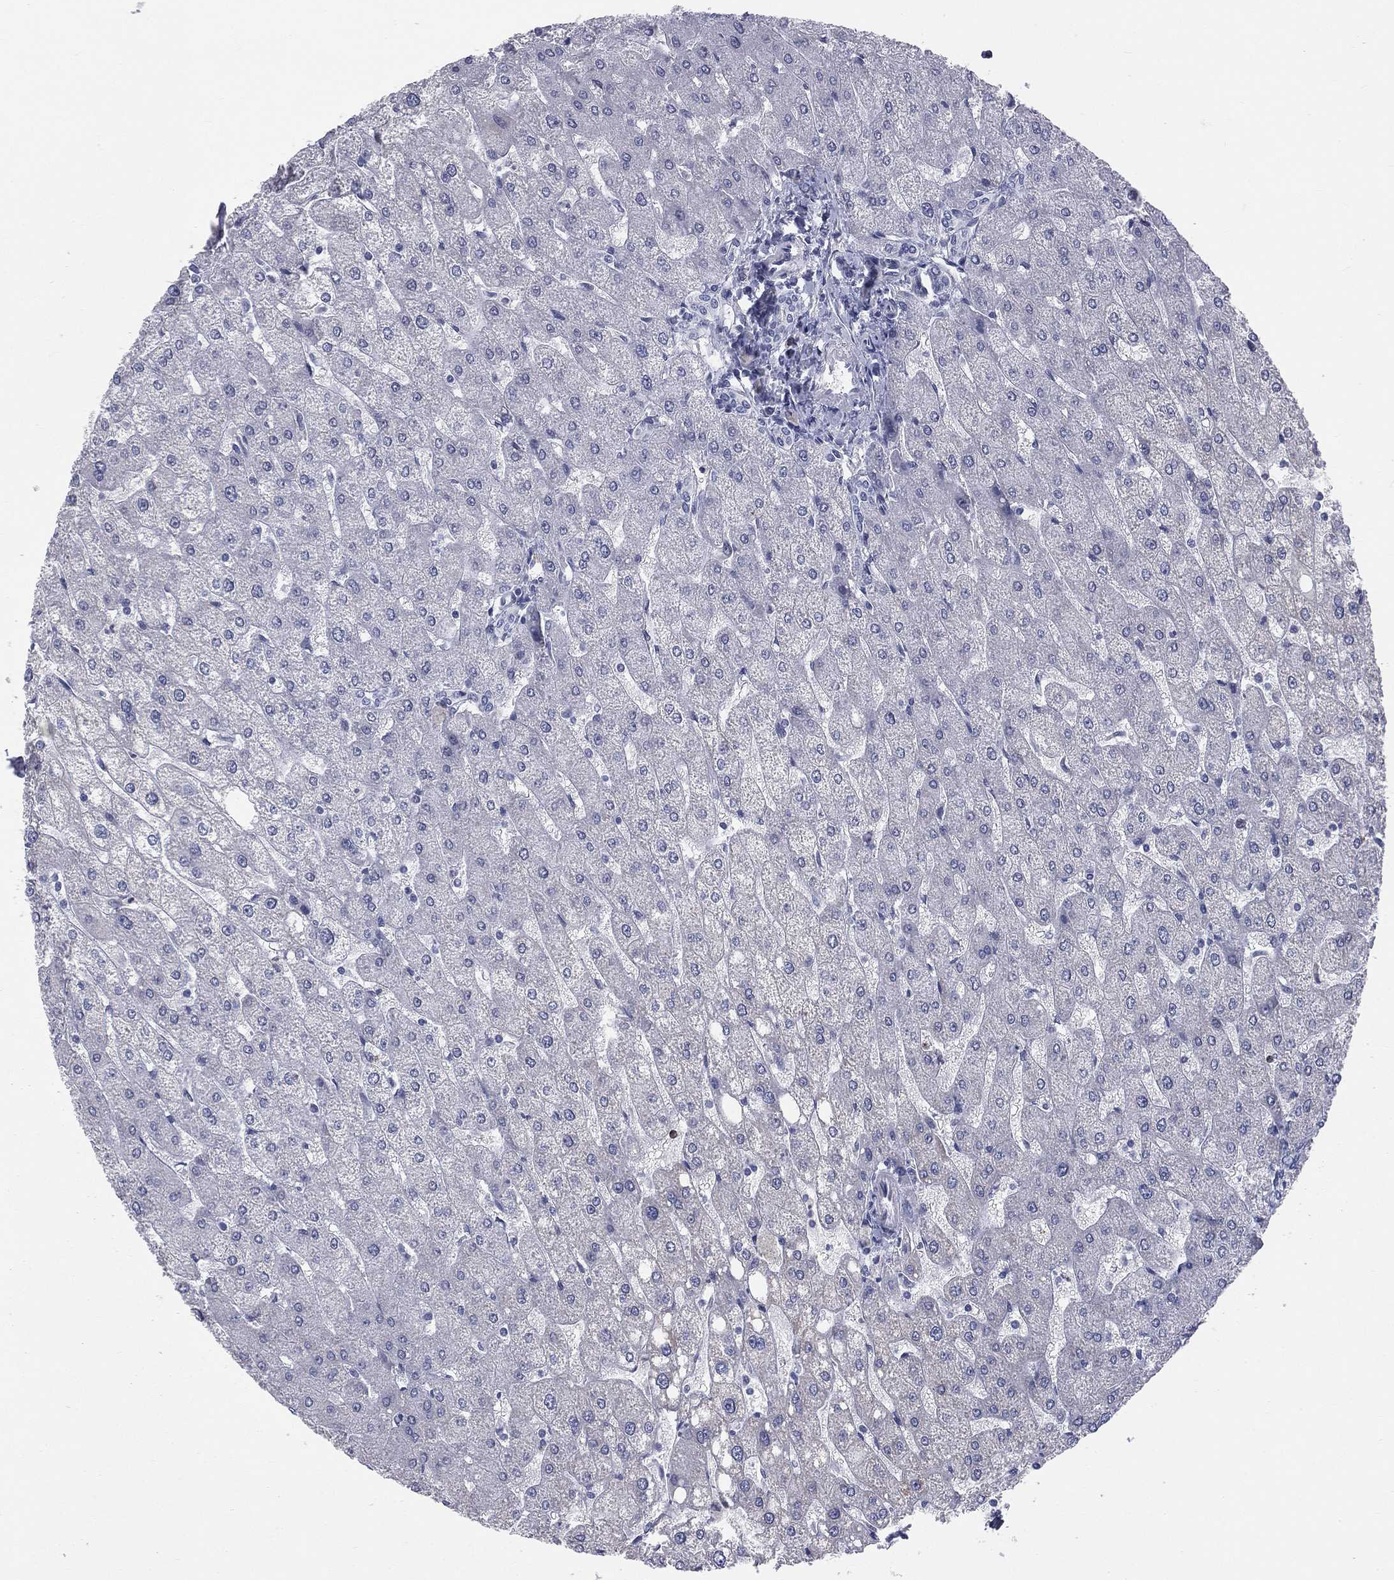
{"staining": {"intensity": "negative", "quantity": "none", "location": "none"}, "tissue": "liver", "cell_type": "Cholangiocytes", "image_type": "normal", "snomed": [{"axis": "morphology", "description": "Normal tissue, NOS"}, {"axis": "topography", "description": "Liver"}], "caption": "Immunohistochemistry (IHC) of benign liver displays no staining in cholangiocytes.", "gene": "CD22", "patient": {"sex": "male", "age": 67}}